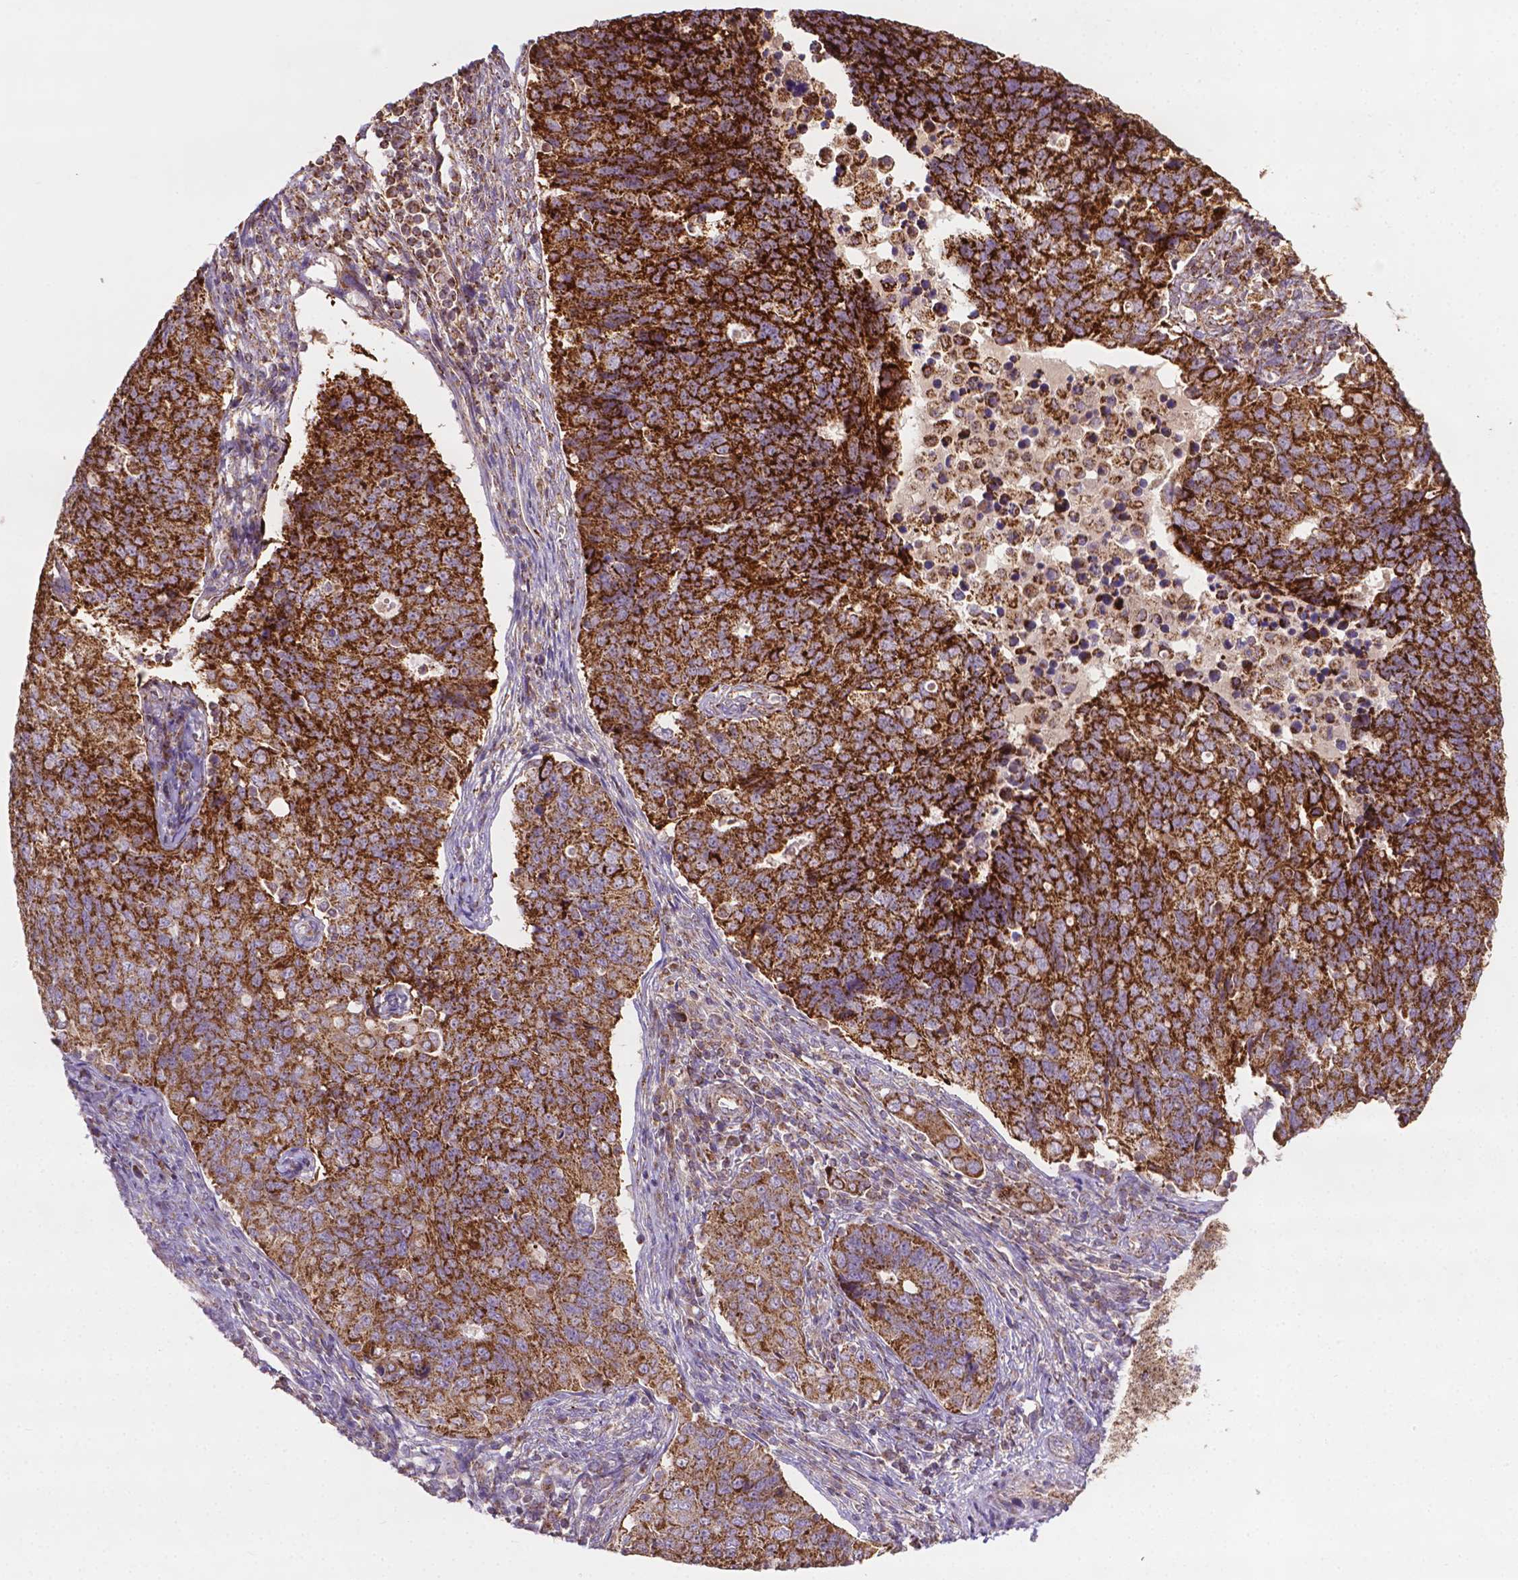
{"staining": {"intensity": "strong", "quantity": ">75%", "location": "cytoplasmic/membranous"}, "tissue": "endometrial cancer", "cell_type": "Tumor cells", "image_type": "cancer", "snomed": [{"axis": "morphology", "description": "Adenocarcinoma, NOS"}, {"axis": "topography", "description": "Endometrium"}], "caption": "Immunohistochemical staining of human adenocarcinoma (endometrial) displays high levels of strong cytoplasmic/membranous expression in about >75% of tumor cells.", "gene": "ILVBL", "patient": {"sex": "female", "age": 43}}